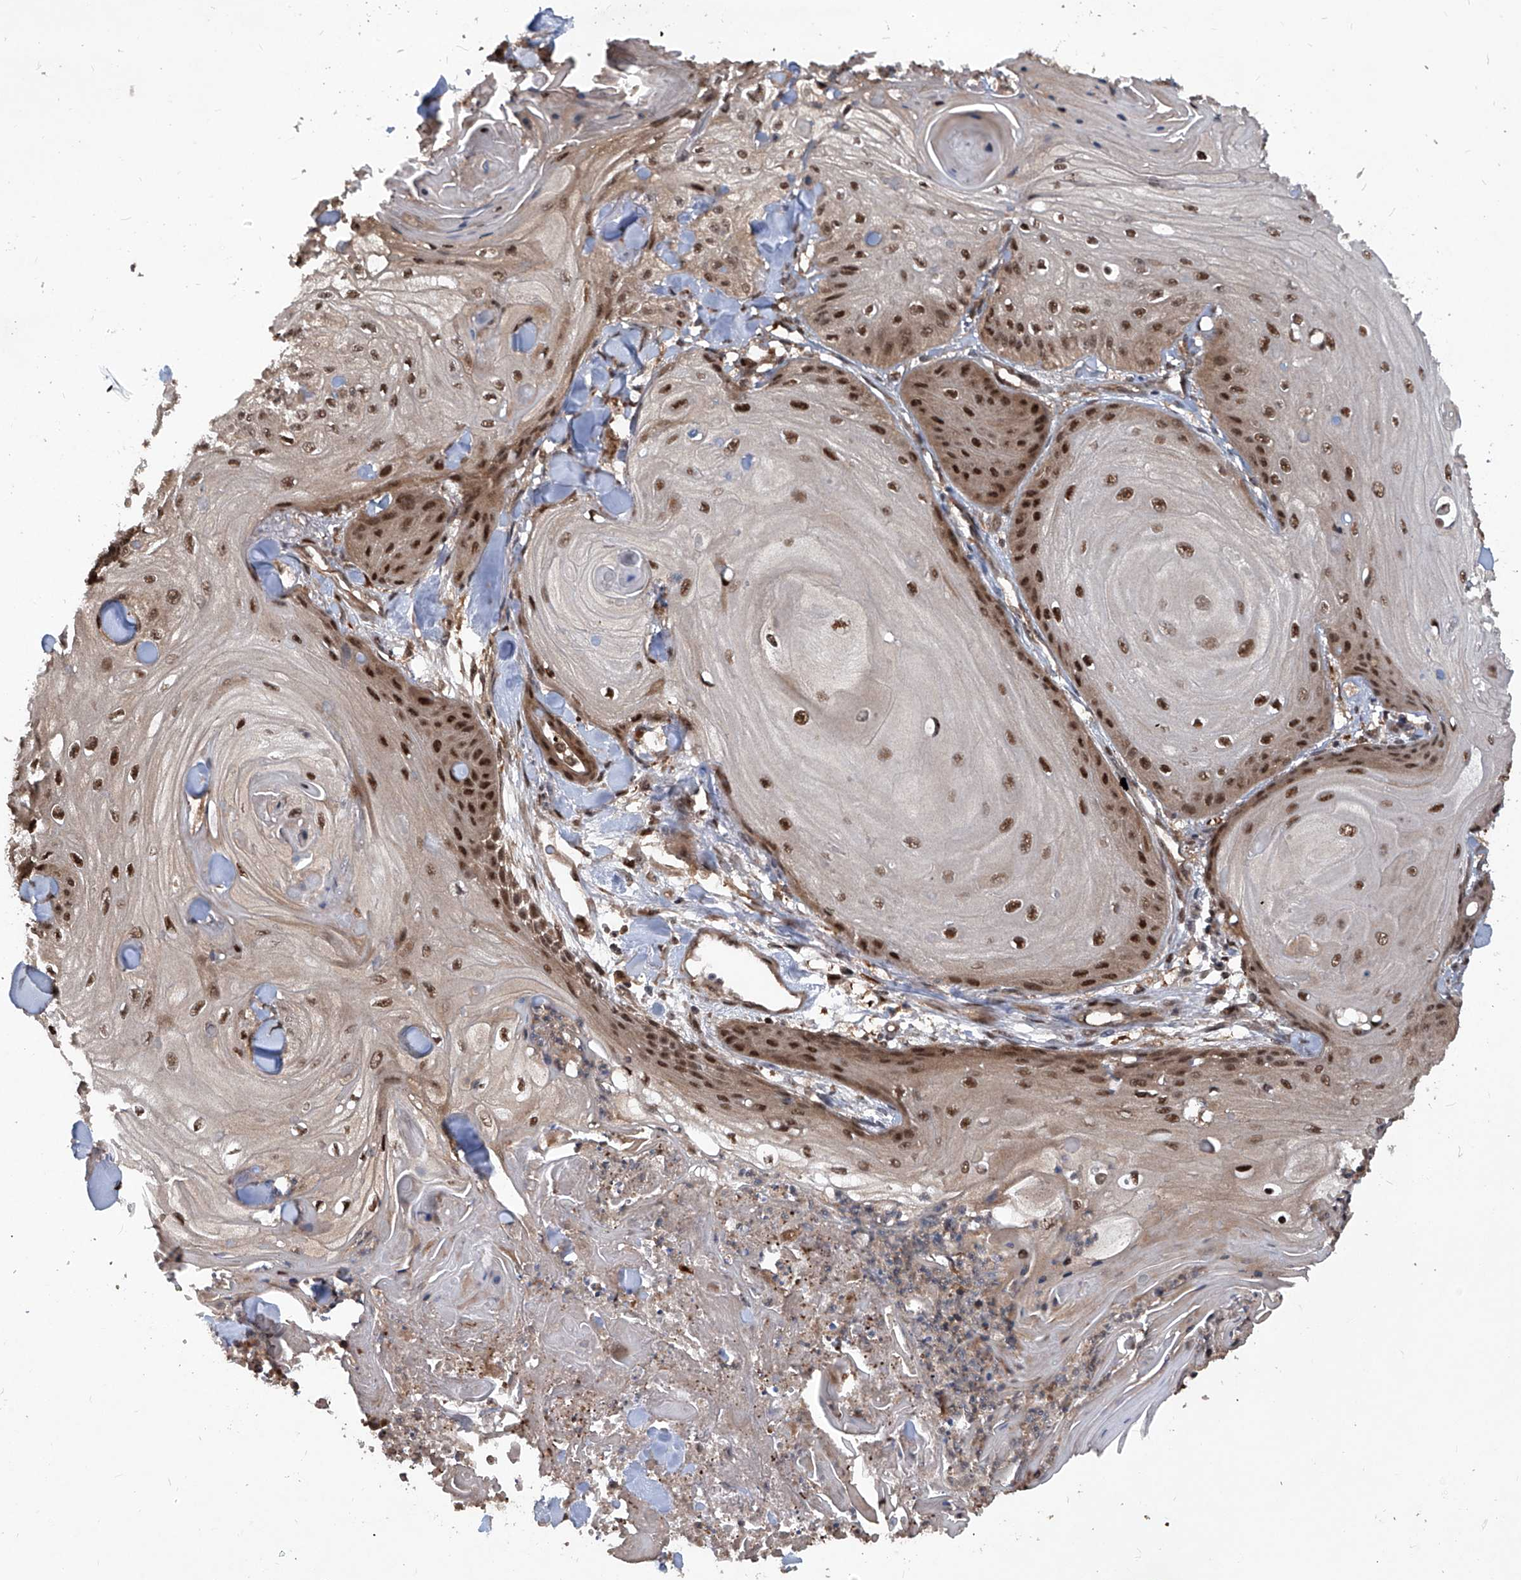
{"staining": {"intensity": "strong", "quantity": ">75%", "location": "nuclear"}, "tissue": "skin cancer", "cell_type": "Tumor cells", "image_type": "cancer", "snomed": [{"axis": "morphology", "description": "Squamous cell carcinoma, NOS"}, {"axis": "topography", "description": "Skin"}], "caption": "The histopathology image displays staining of skin cancer, revealing strong nuclear protein positivity (brown color) within tumor cells. (IHC, brightfield microscopy, high magnification).", "gene": "PSMB1", "patient": {"sex": "male", "age": 74}}